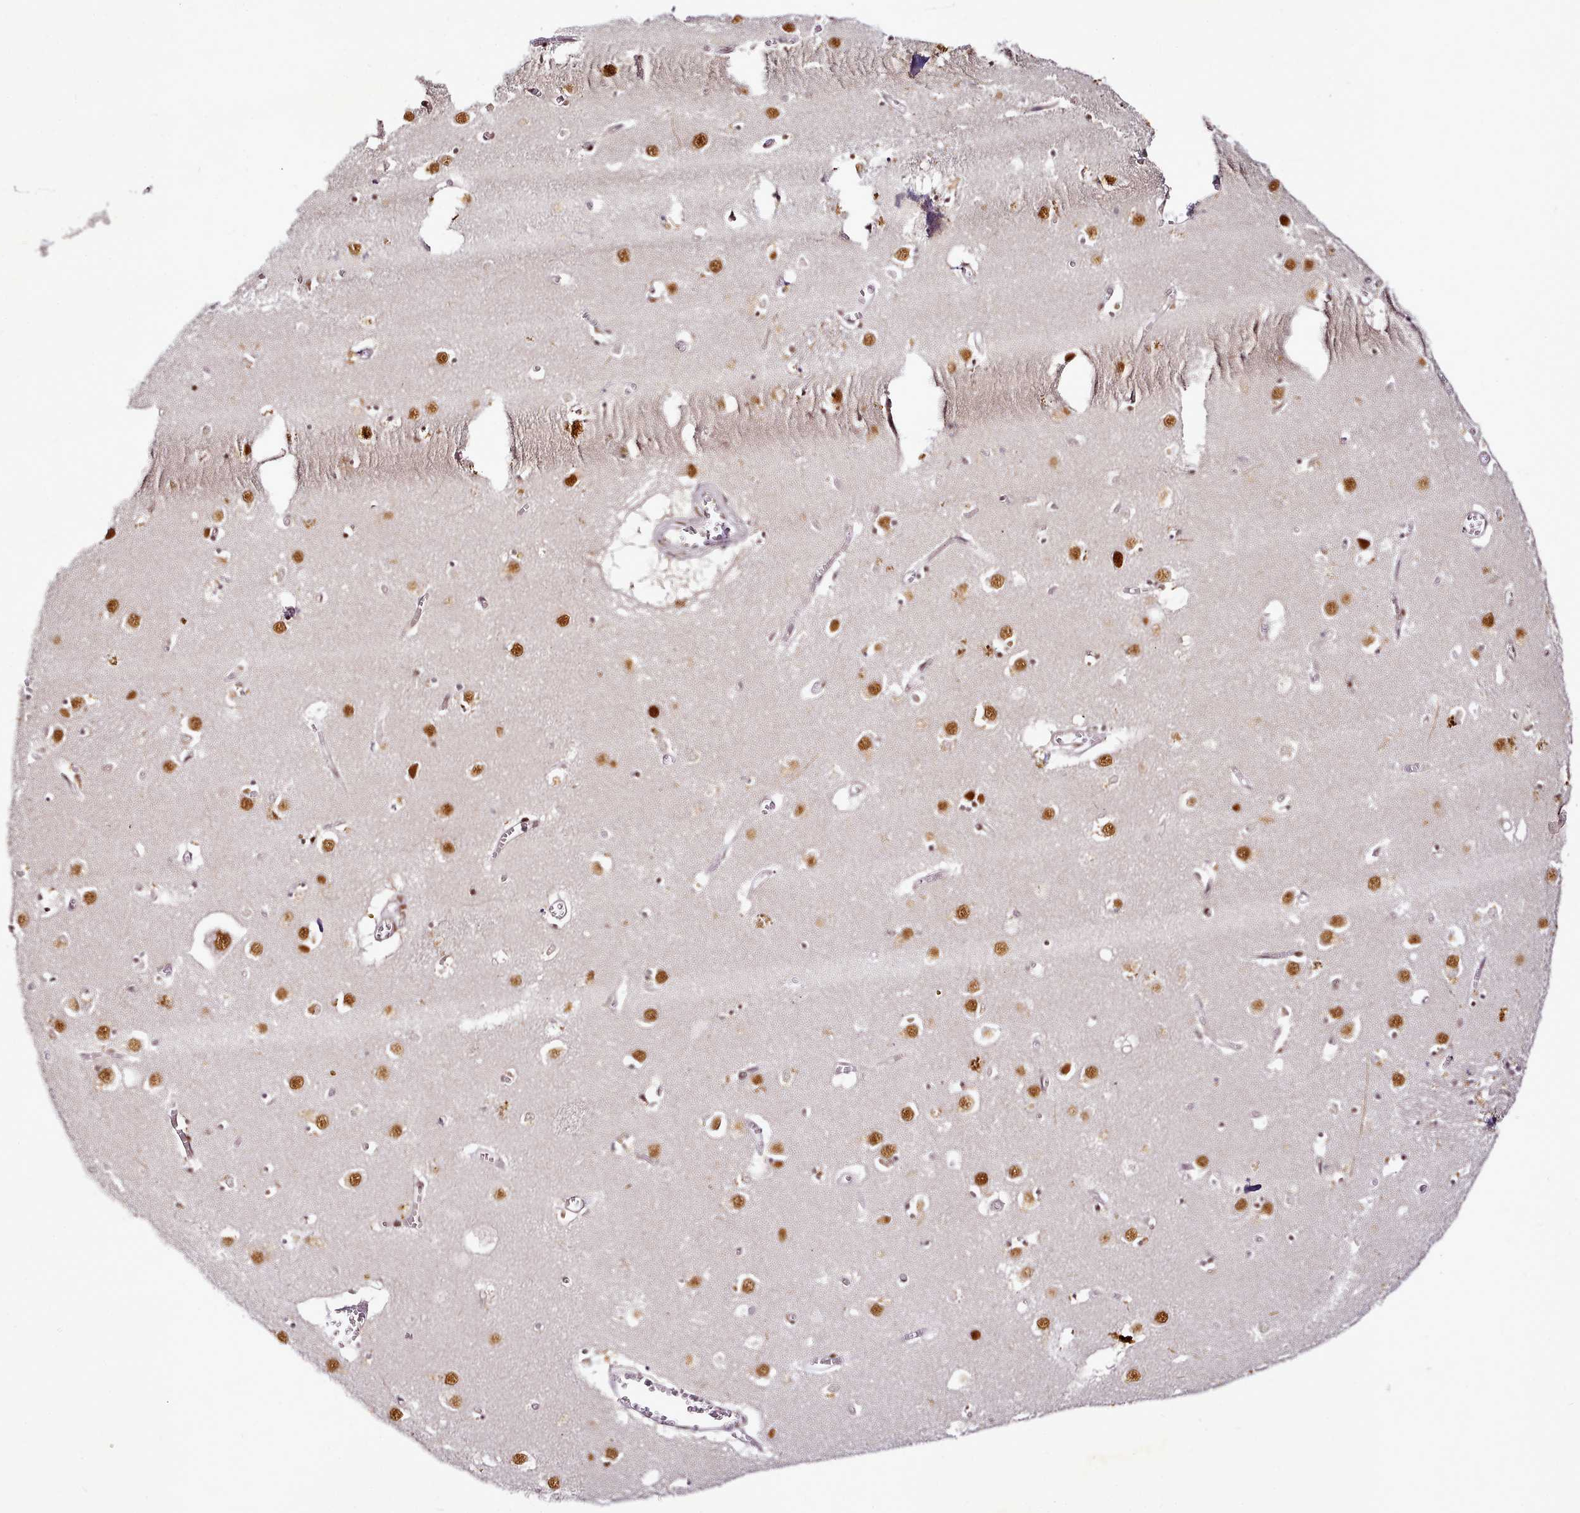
{"staining": {"intensity": "strong", "quantity": ">75%", "location": "nuclear"}, "tissue": "caudate", "cell_type": "Glial cells", "image_type": "normal", "snomed": [{"axis": "morphology", "description": "Normal tissue, NOS"}, {"axis": "topography", "description": "Lateral ventricle wall"}], "caption": "Protein expression analysis of unremarkable caudate exhibits strong nuclear staining in about >75% of glial cells.", "gene": "SYT15B", "patient": {"sex": "male", "age": 70}}